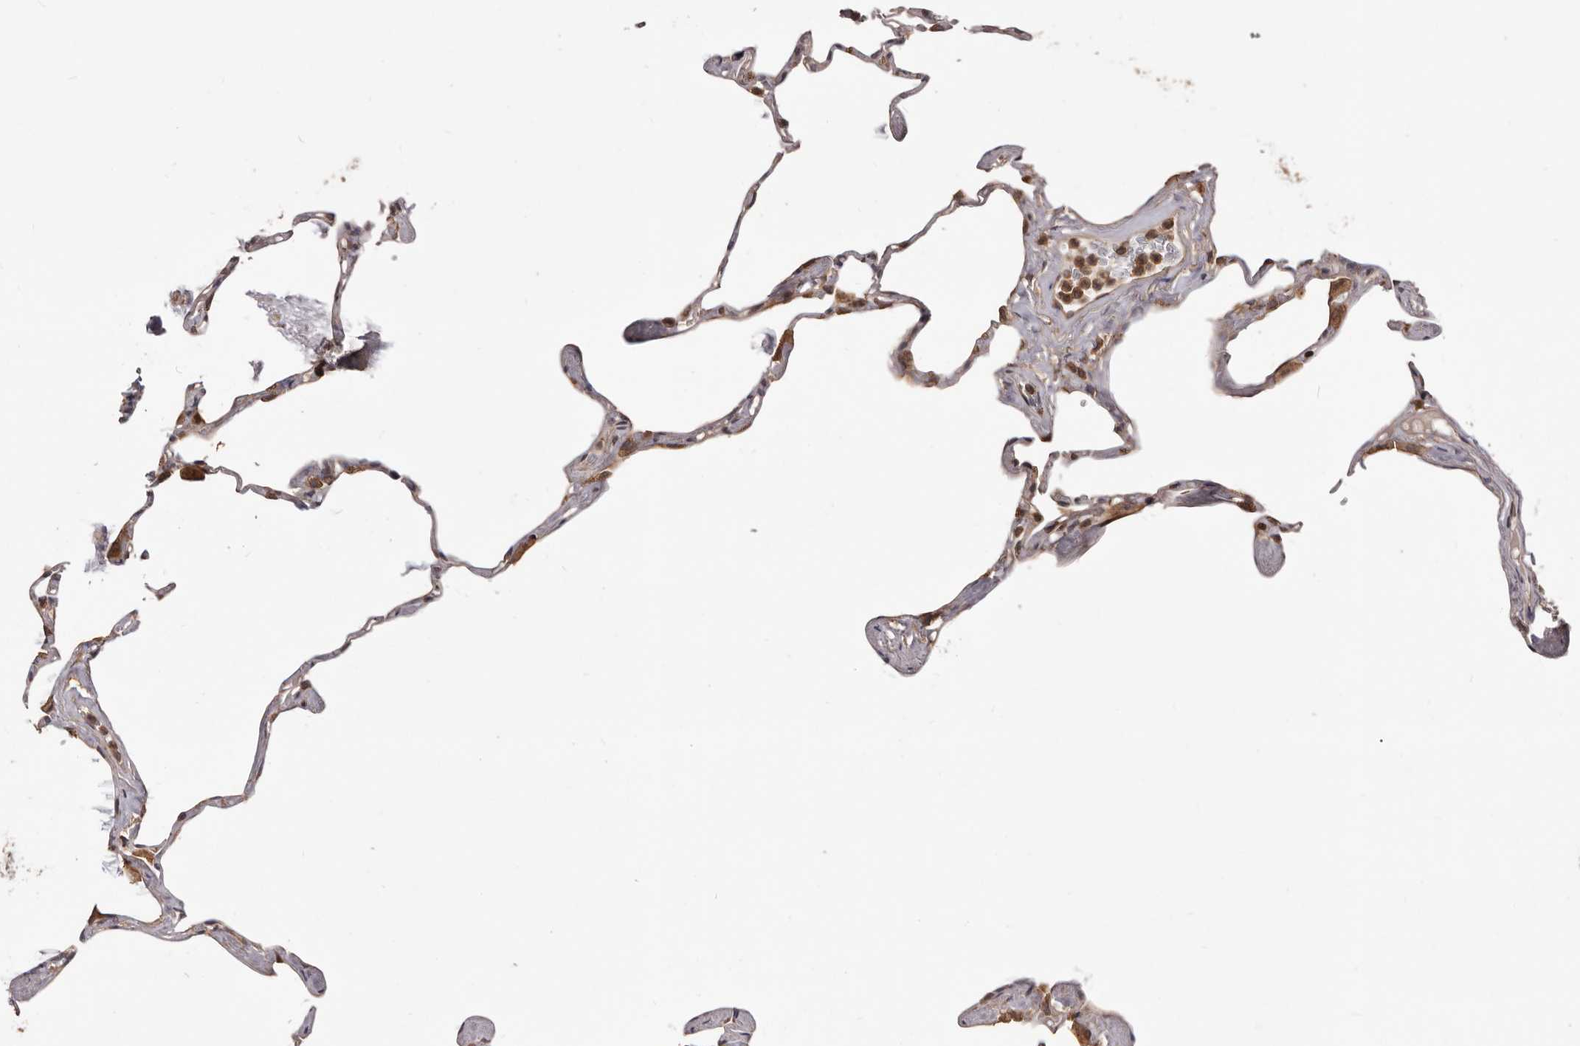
{"staining": {"intensity": "negative", "quantity": "none", "location": "none"}, "tissue": "lung", "cell_type": "Alveolar cells", "image_type": "normal", "snomed": [{"axis": "morphology", "description": "Normal tissue, NOS"}, {"axis": "topography", "description": "Lung"}], "caption": "Immunohistochemistry histopathology image of benign lung stained for a protein (brown), which reveals no staining in alveolar cells. Brightfield microscopy of IHC stained with DAB (brown) and hematoxylin (blue), captured at high magnification.", "gene": "HBS1L", "patient": {"sex": "male", "age": 65}}